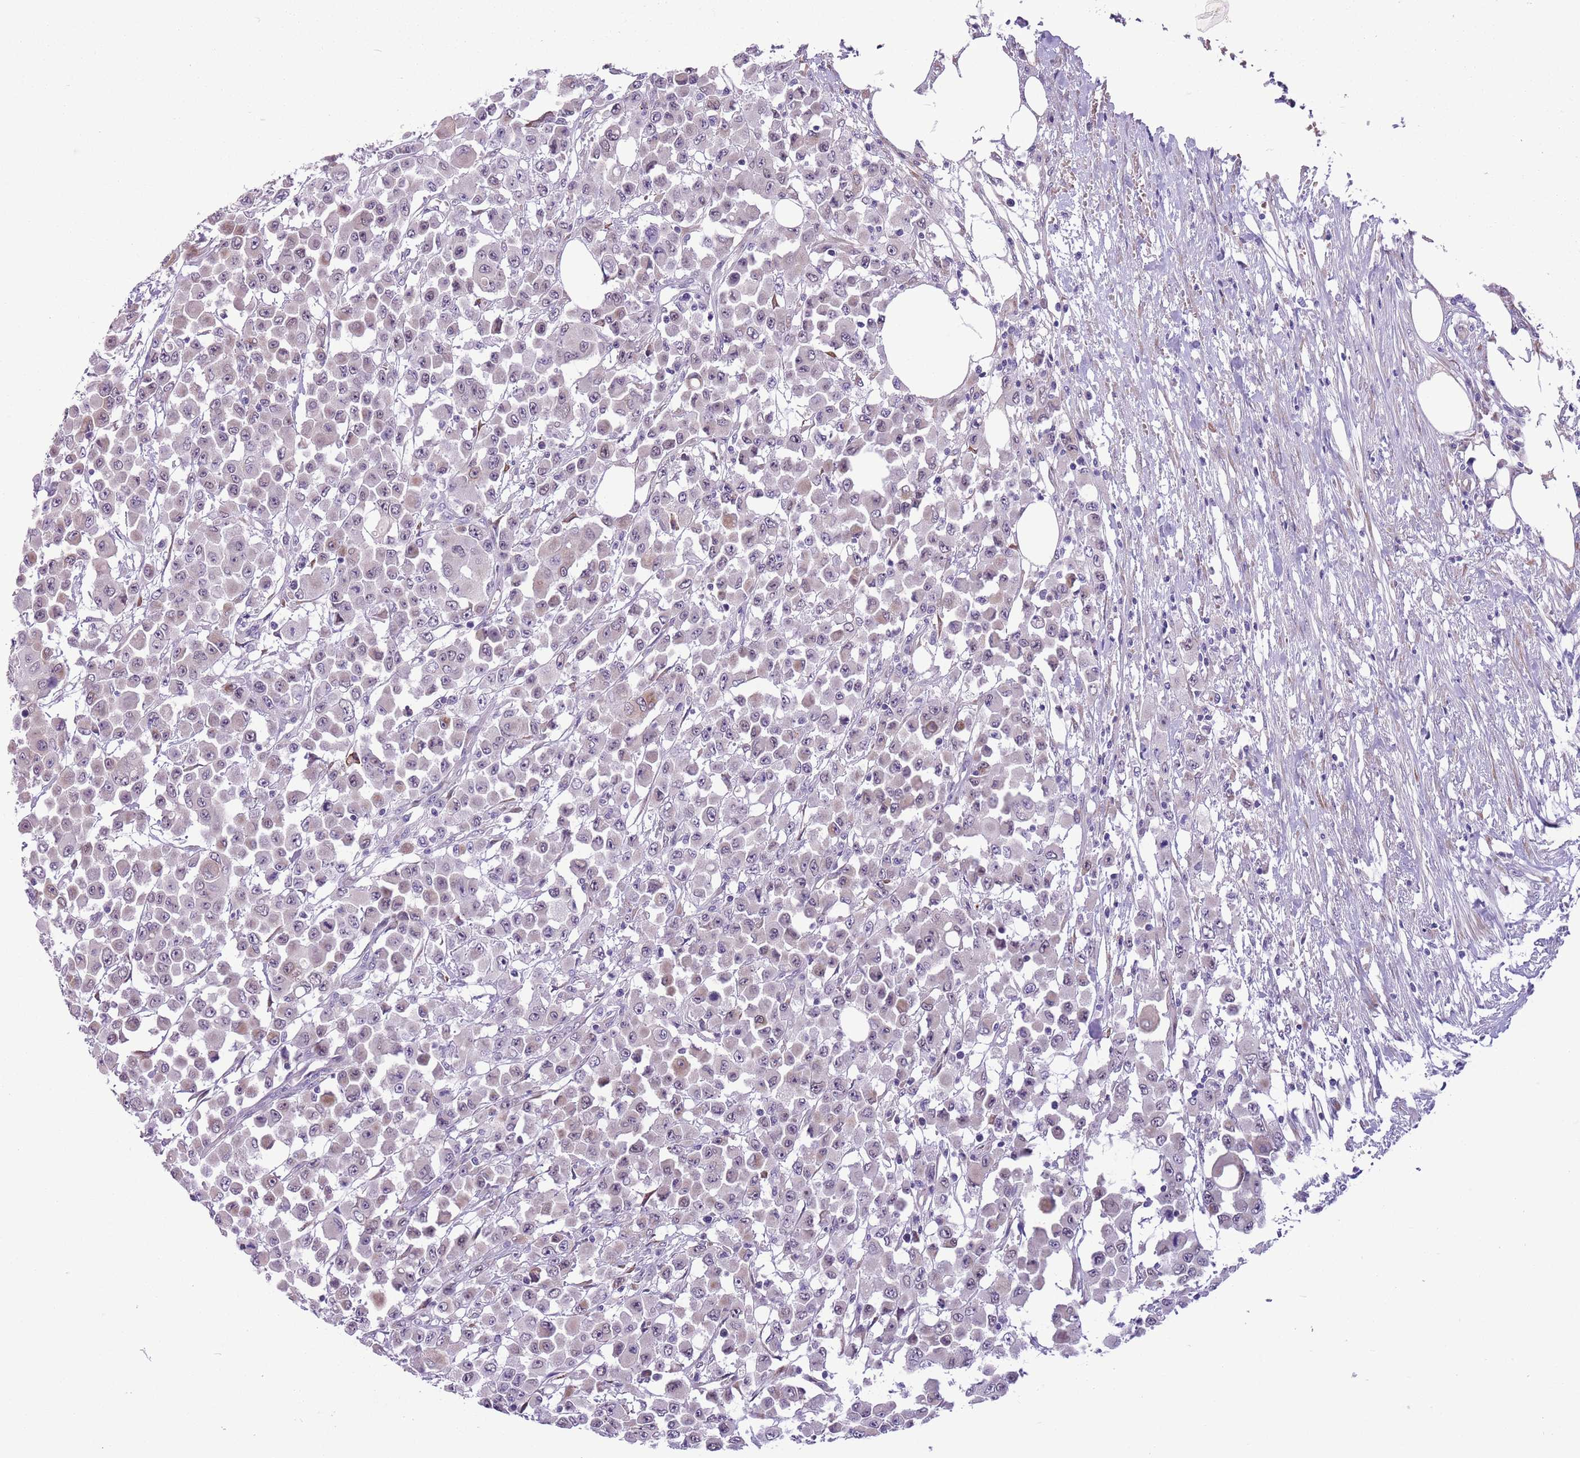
{"staining": {"intensity": "weak", "quantity": "25%-75%", "location": "cytoplasmic/membranous,nuclear"}, "tissue": "colorectal cancer", "cell_type": "Tumor cells", "image_type": "cancer", "snomed": [{"axis": "morphology", "description": "Adenocarcinoma, NOS"}, {"axis": "topography", "description": "Colon"}], "caption": "Brown immunohistochemical staining in human colorectal adenocarcinoma shows weak cytoplasmic/membranous and nuclear positivity in approximately 25%-75% of tumor cells.", "gene": "MRPL32", "patient": {"sex": "male", "age": 51}}